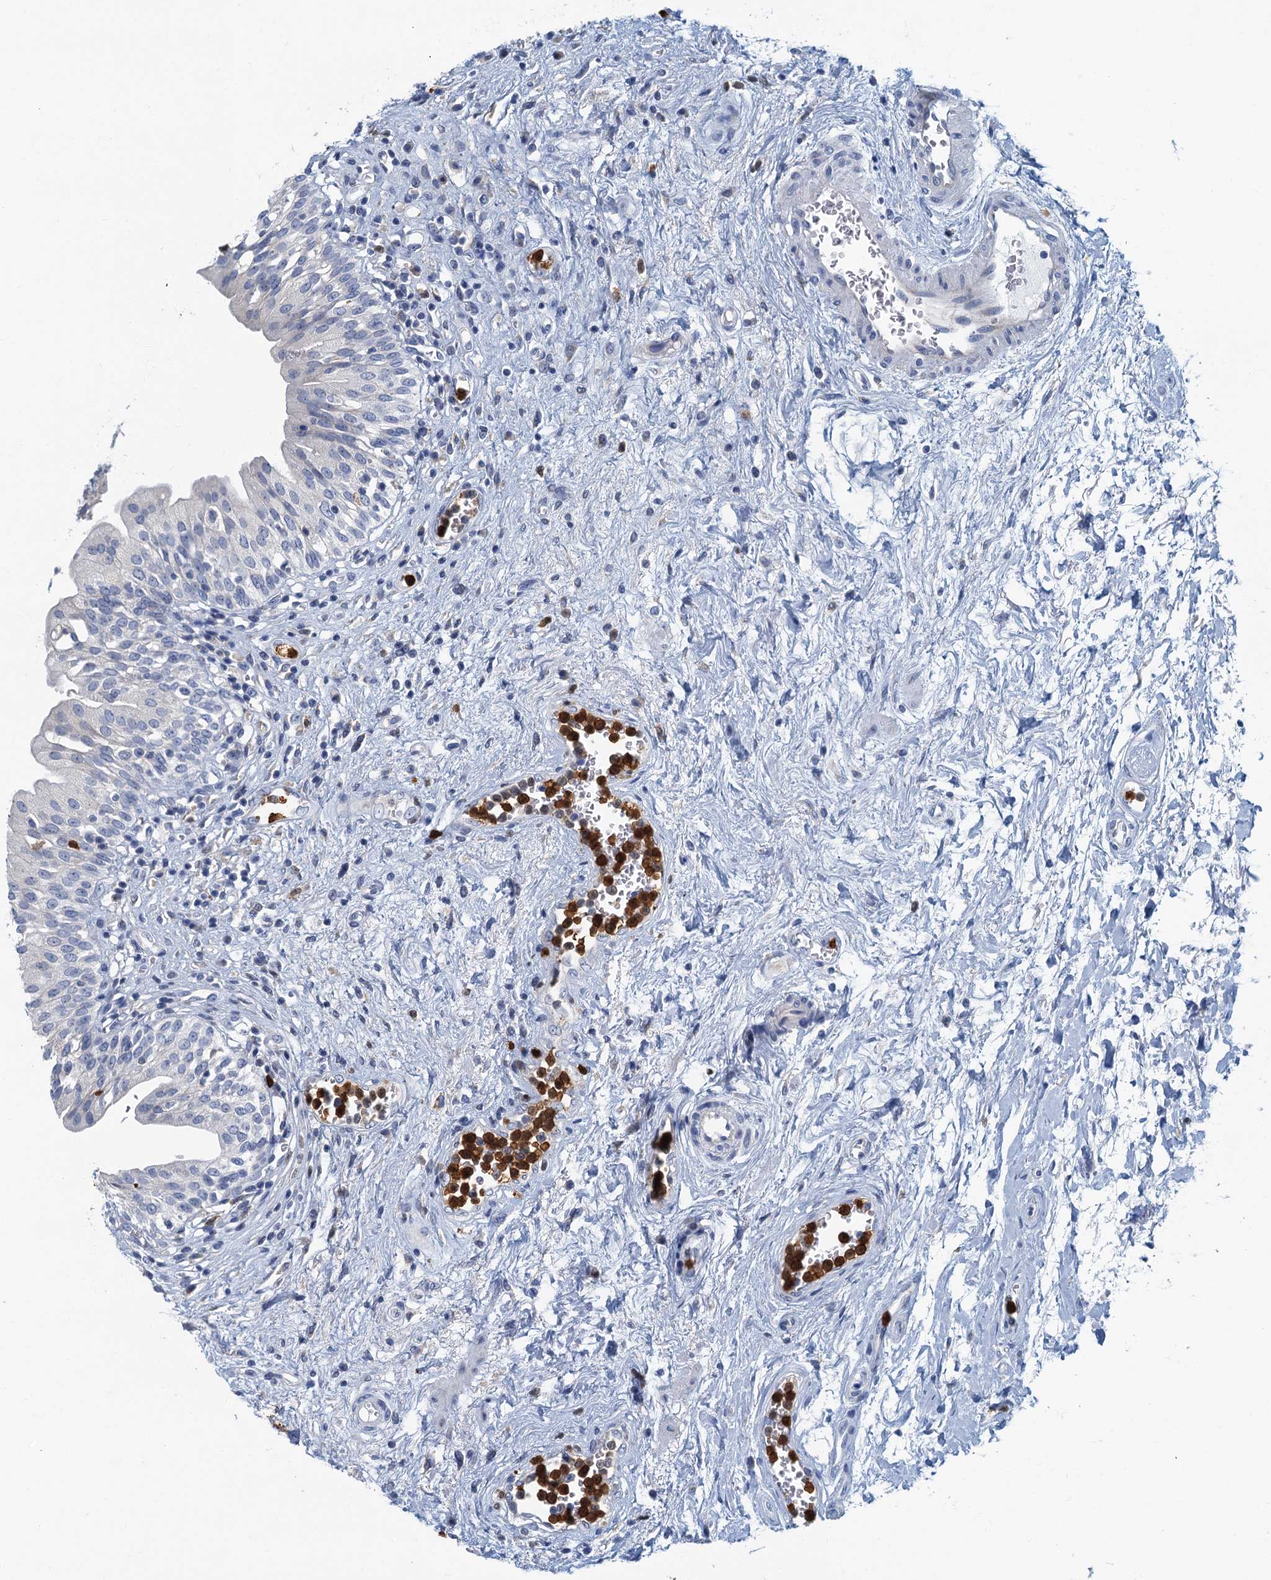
{"staining": {"intensity": "negative", "quantity": "none", "location": "none"}, "tissue": "urinary bladder", "cell_type": "Urothelial cells", "image_type": "normal", "snomed": [{"axis": "morphology", "description": "Normal tissue, NOS"}, {"axis": "morphology", "description": "Inflammation, NOS"}, {"axis": "topography", "description": "Urinary bladder"}], "caption": "Image shows no protein expression in urothelial cells of benign urinary bladder.", "gene": "ANKDD1A", "patient": {"sex": "male", "age": 63}}